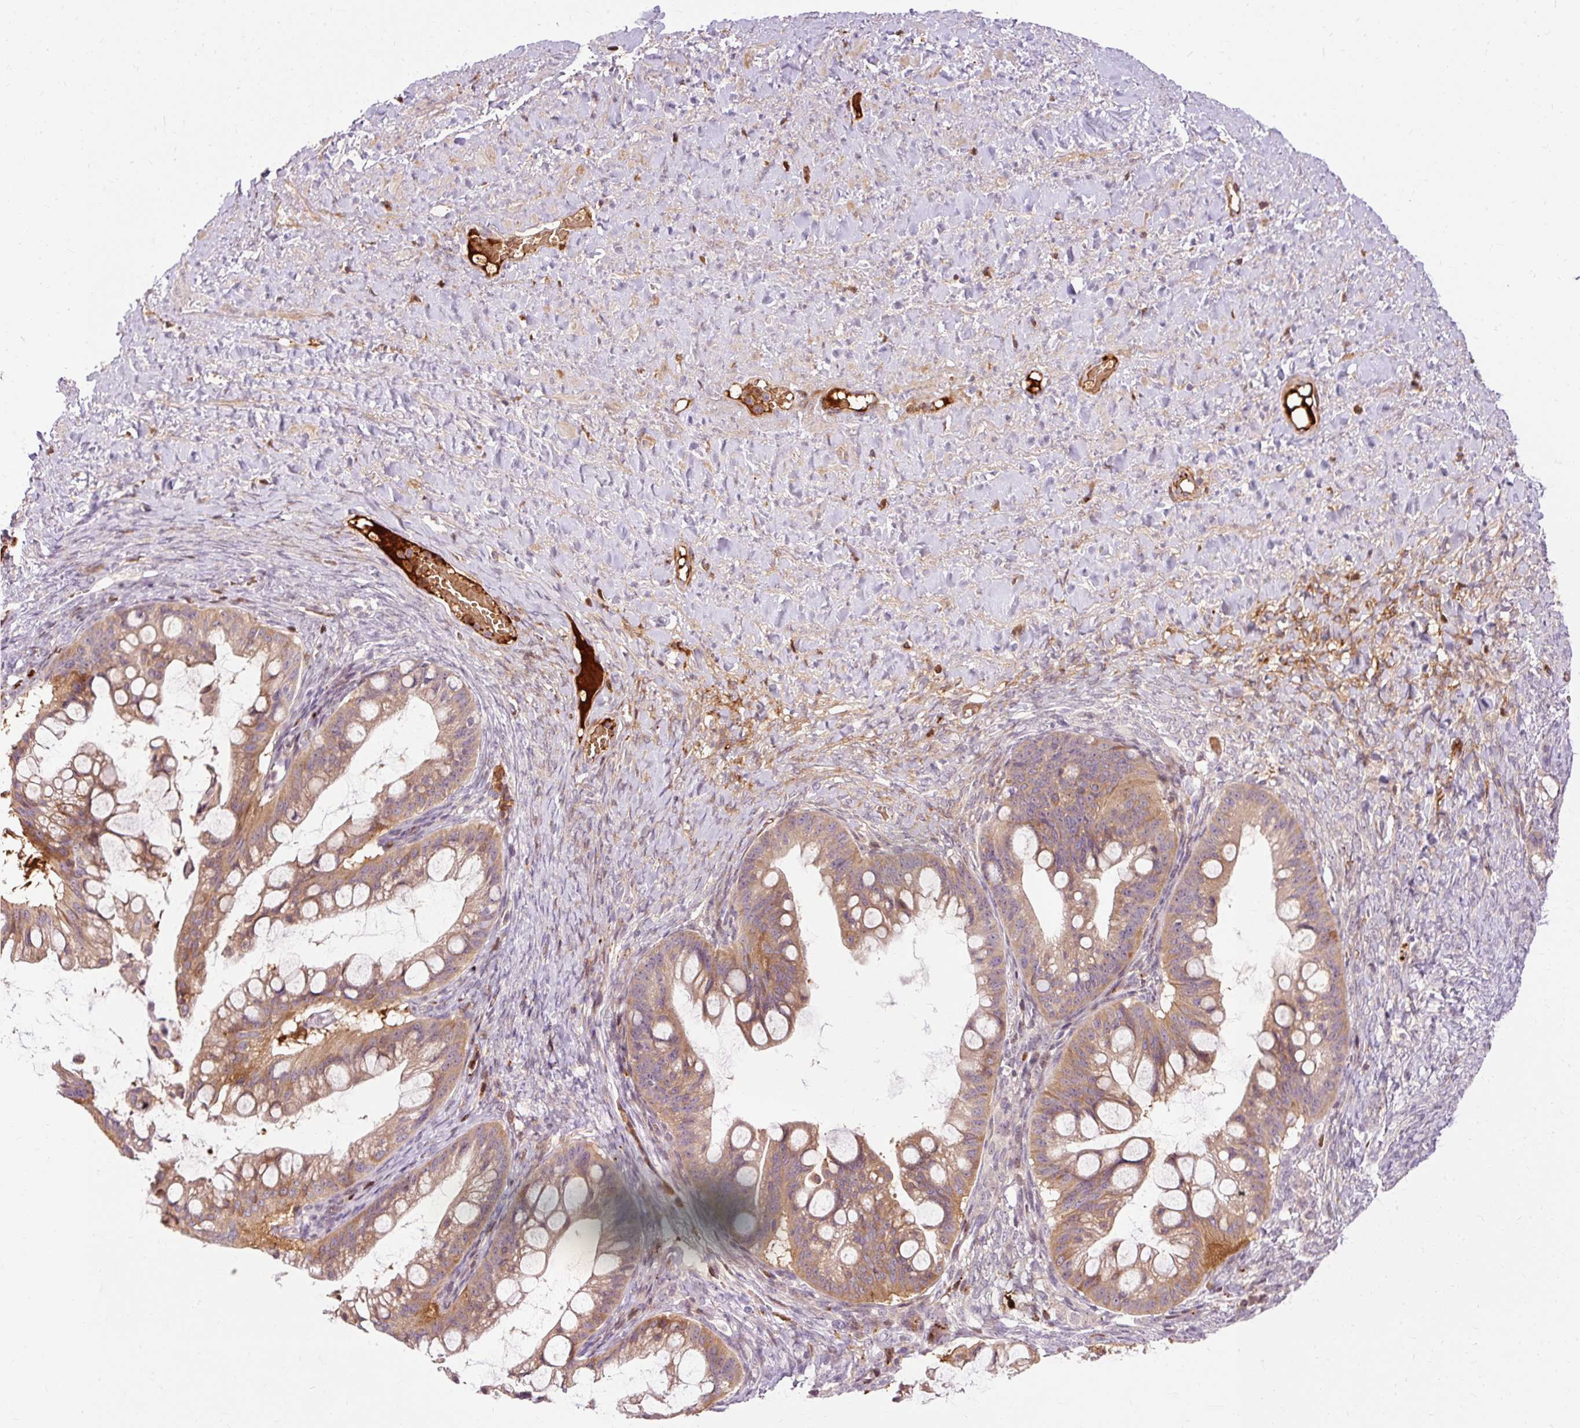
{"staining": {"intensity": "moderate", "quantity": "25%-75%", "location": "cytoplasmic/membranous"}, "tissue": "ovarian cancer", "cell_type": "Tumor cells", "image_type": "cancer", "snomed": [{"axis": "morphology", "description": "Cystadenocarcinoma, mucinous, NOS"}, {"axis": "topography", "description": "Ovary"}], "caption": "Human ovarian cancer stained with a protein marker reveals moderate staining in tumor cells.", "gene": "CEBPZ", "patient": {"sex": "female", "age": 73}}